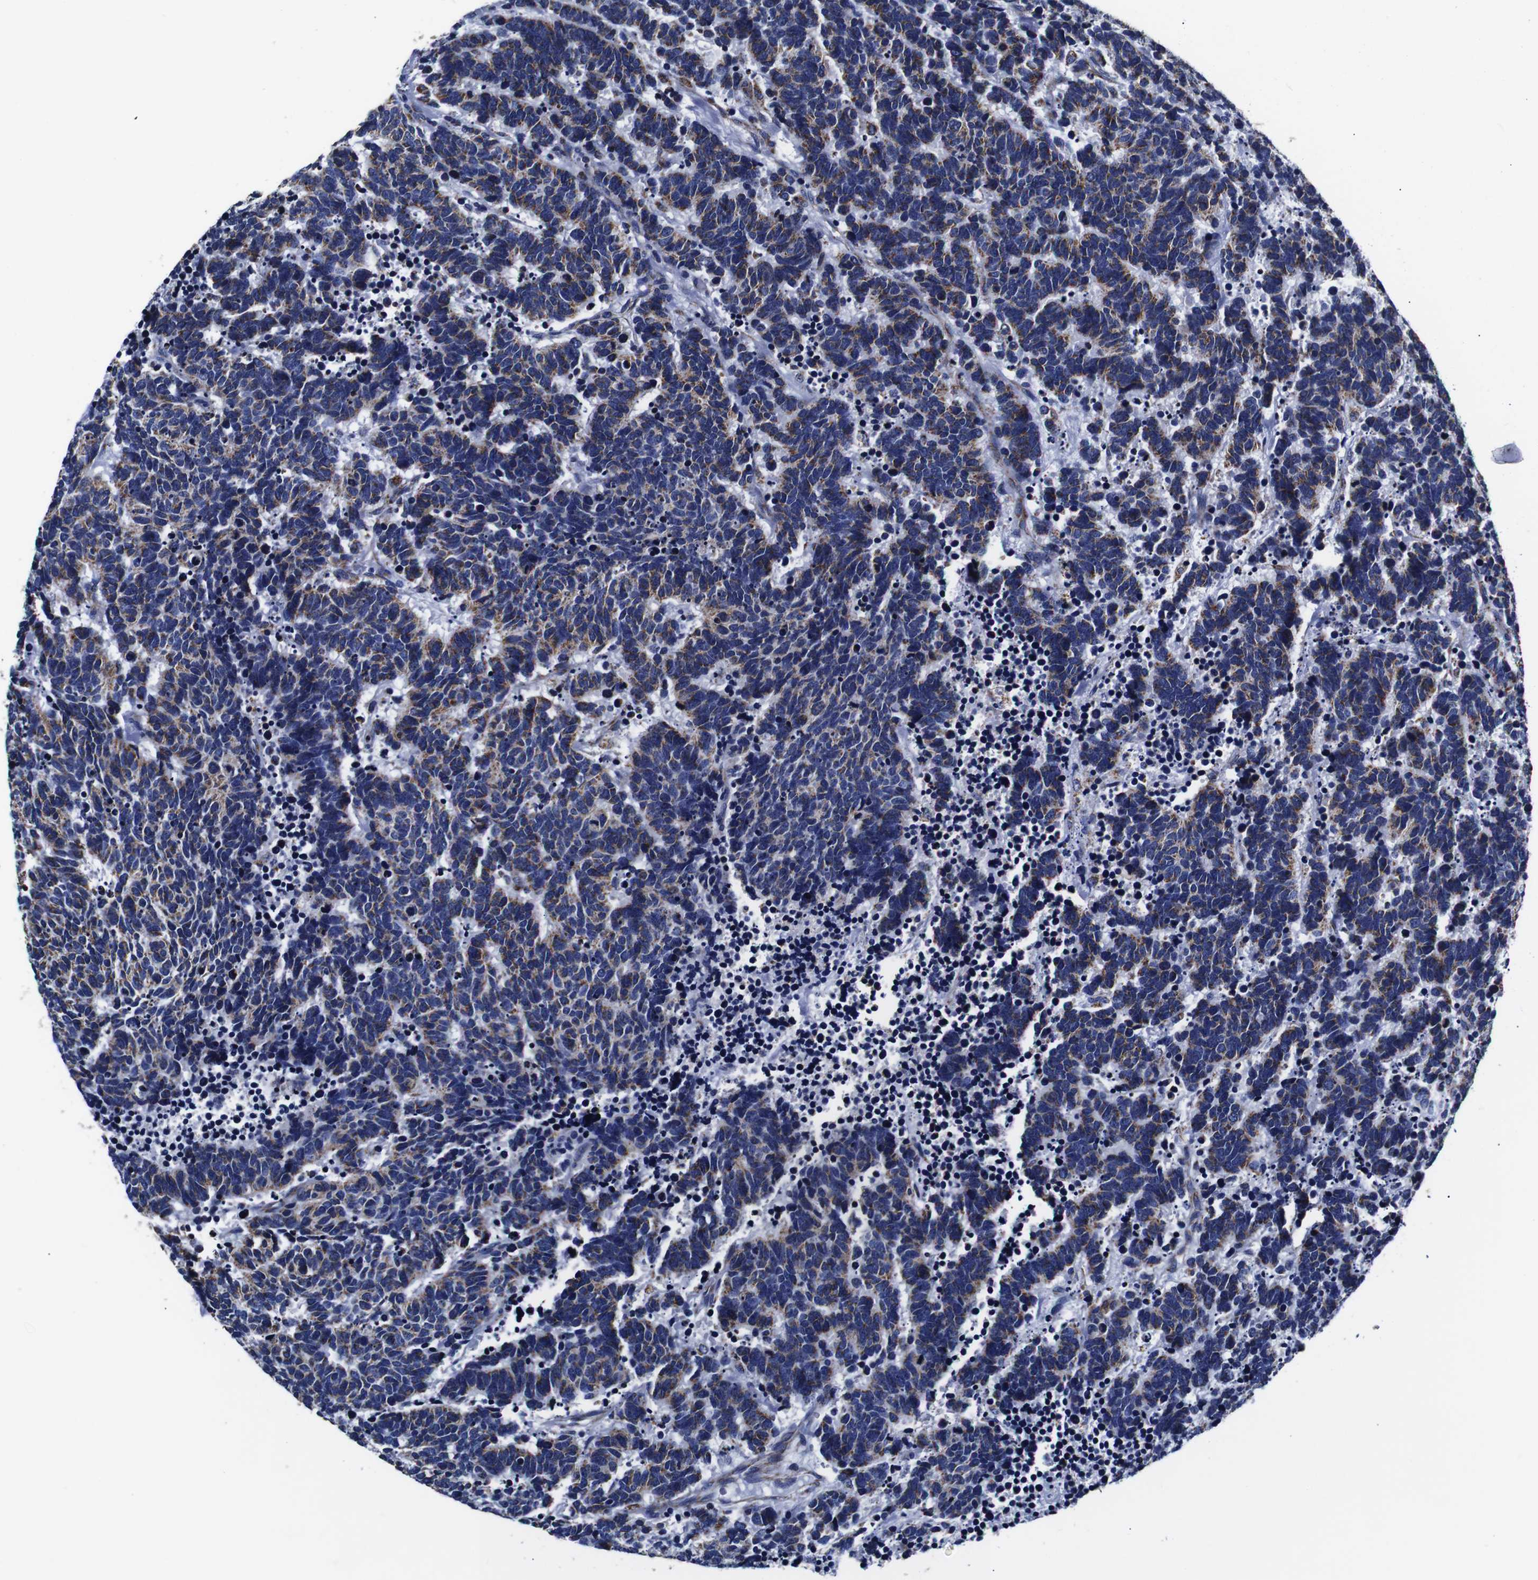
{"staining": {"intensity": "moderate", "quantity": ">75%", "location": "cytoplasmic/membranous"}, "tissue": "carcinoid", "cell_type": "Tumor cells", "image_type": "cancer", "snomed": [{"axis": "morphology", "description": "Carcinoma, NOS"}, {"axis": "morphology", "description": "Carcinoid, malignant, NOS"}, {"axis": "topography", "description": "Urinary bladder"}], "caption": "Carcinoid (malignant) was stained to show a protein in brown. There is medium levels of moderate cytoplasmic/membranous staining in approximately >75% of tumor cells.", "gene": "FKBP9", "patient": {"sex": "male", "age": 57}}